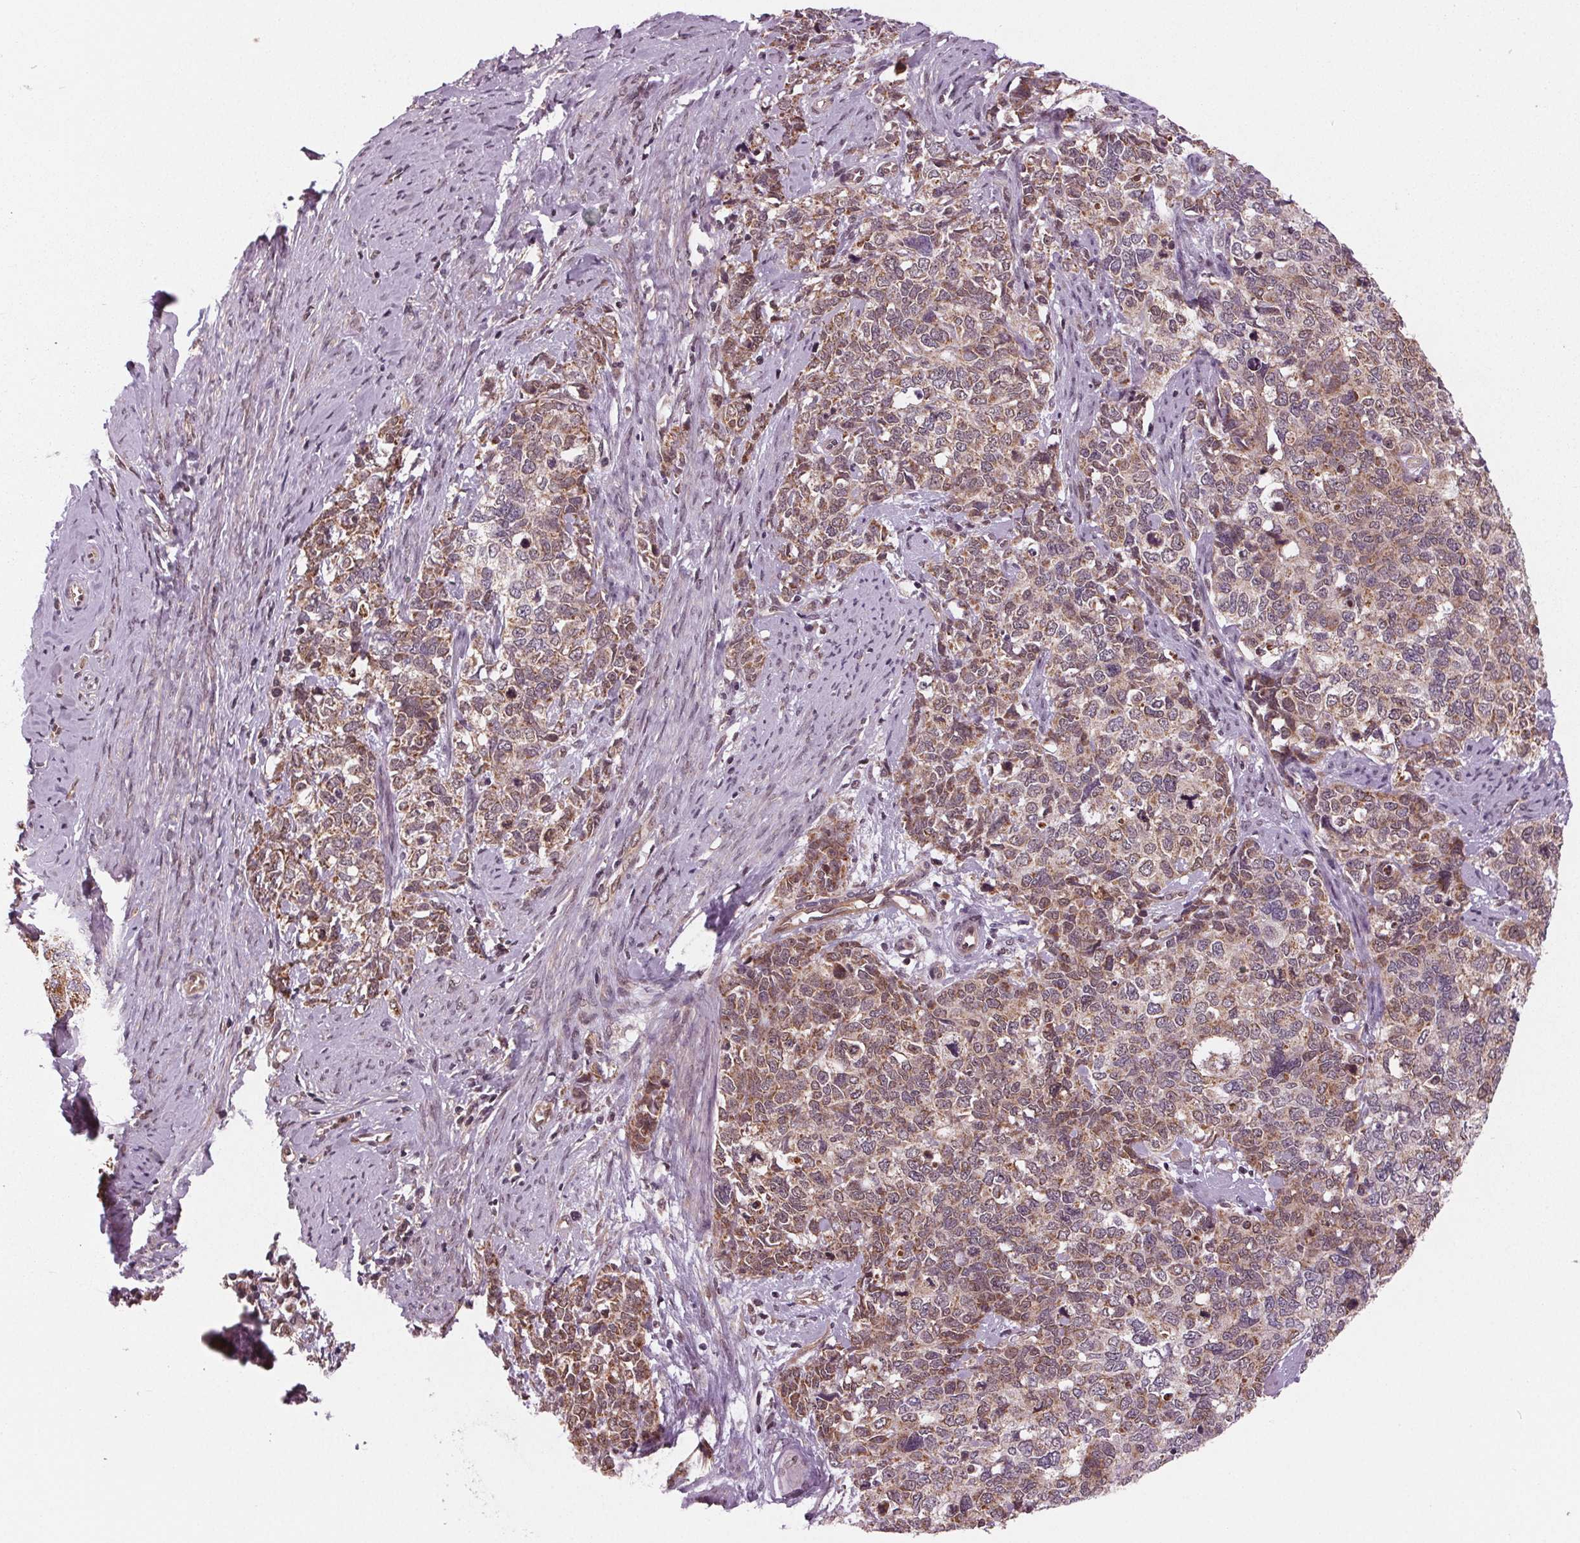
{"staining": {"intensity": "moderate", "quantity": ">75%", "location": "cytoplasmic/membranous"}, "tissue": "cervical cancer", "cell_type": "Tumor cells", "image_type": "cancer", "snomed": [{"axis": "morphology", "description": "Squamous cell carcinoma, NOS"}, {"axis": "topography", "description": "Cervix"}], "caption": "A brown stain shows moderate cytoplasmic/membranous positivity of a protein in human squamous cell carcinoma (cervical) tumor cells.", "gene": "STAT3", "patient": {"sex": "female", "age": 63}}